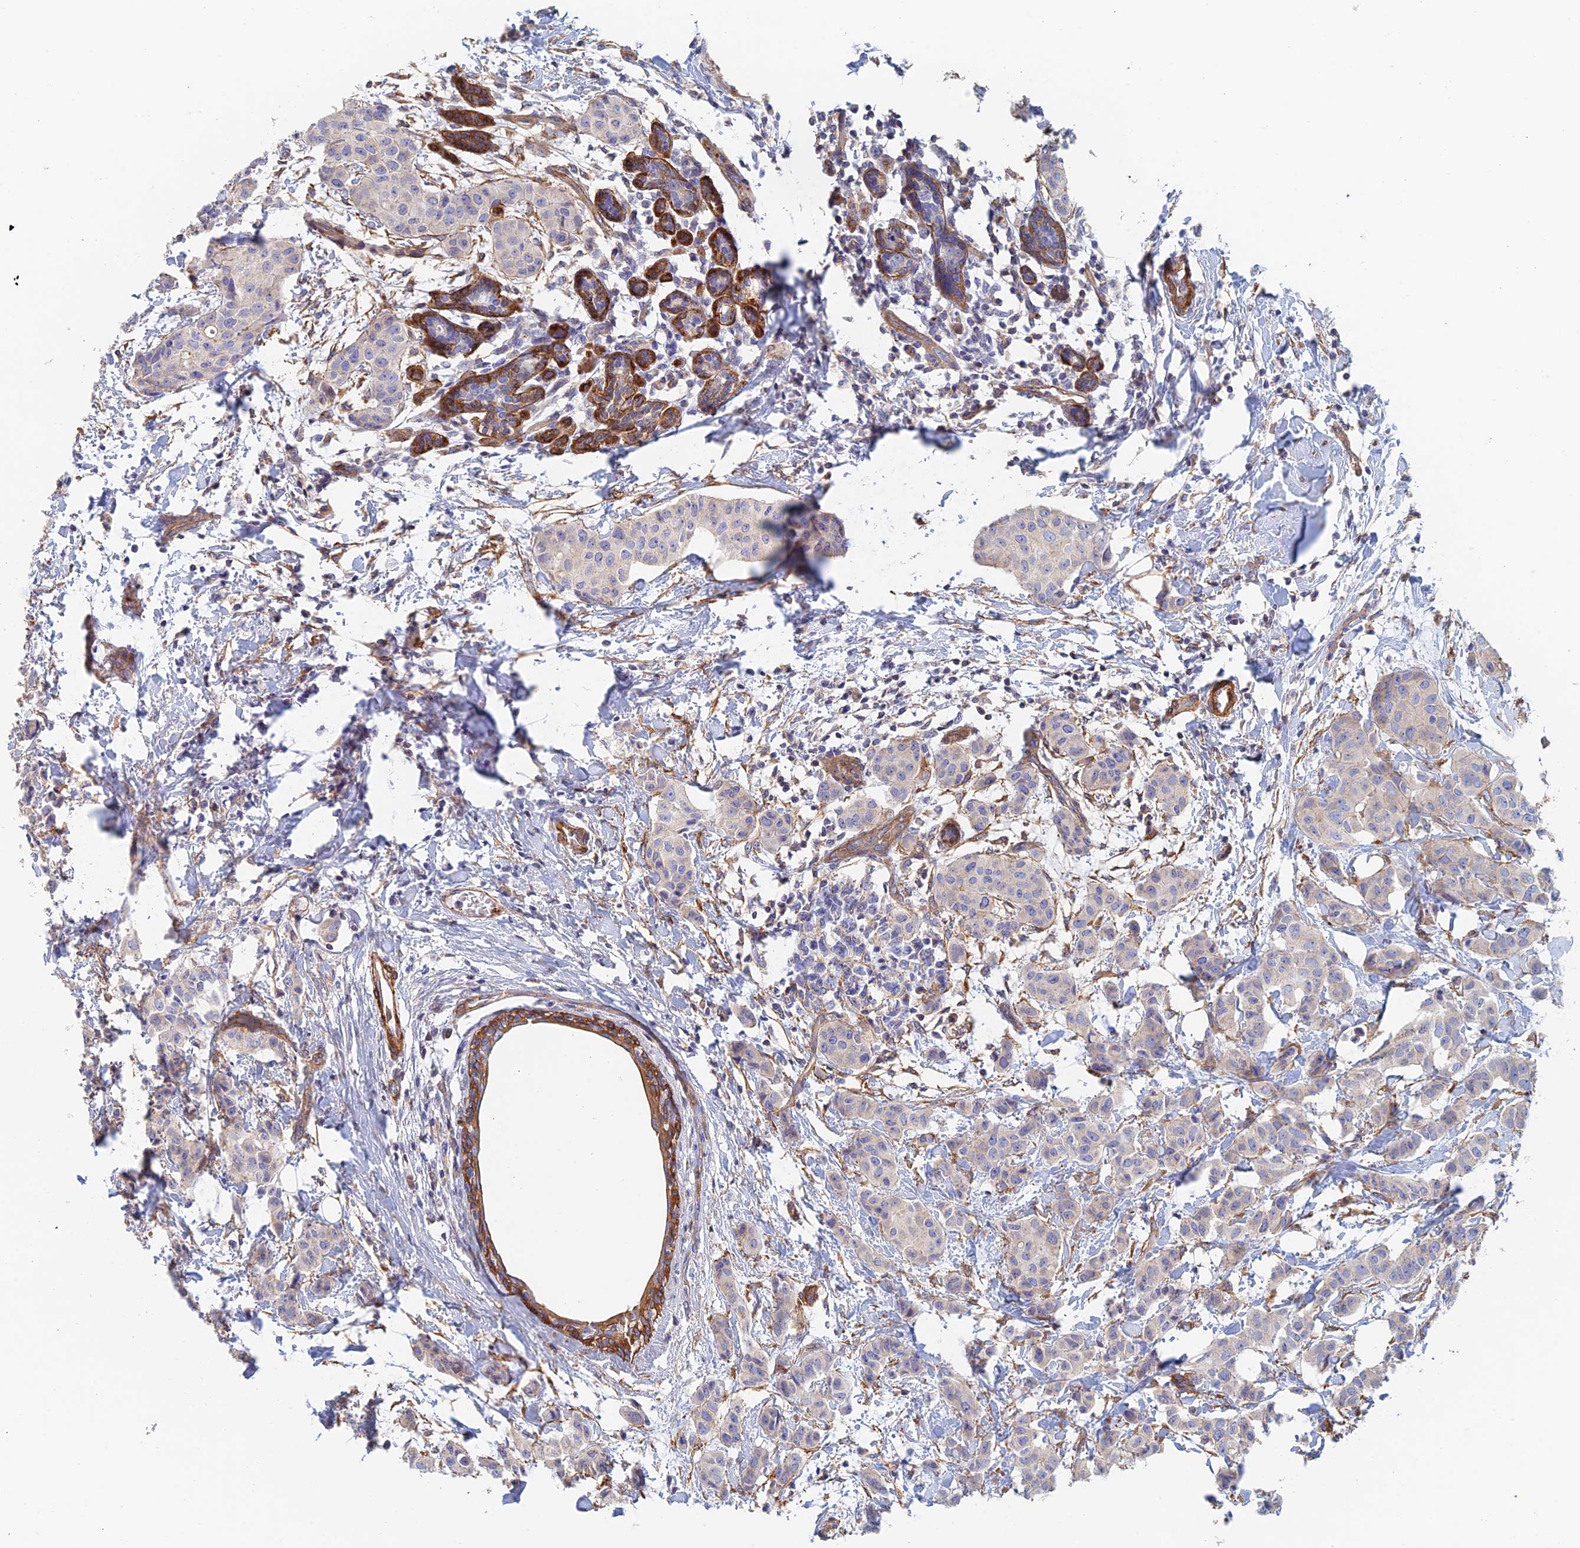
{"staining": {"intensity": "negative", "quantity": "none", "location": "none"}, "tissue": "breast cancer", "cell_type": "Tumor cells", "image_type": "cancer", "snomed": [{"axis": "morphology", "description": "Duct carcinoma"}, {"axis": "topography", "description": "Breast"}], "caption": "DAB (3,3'-diaminobenzidine) immunohistochemical staining of human intraductal carcinoma (breast) reveals no significant positivity in tumor cells.", "gene": "PAK4", "patient": {"sex": "female", "age": 40}}